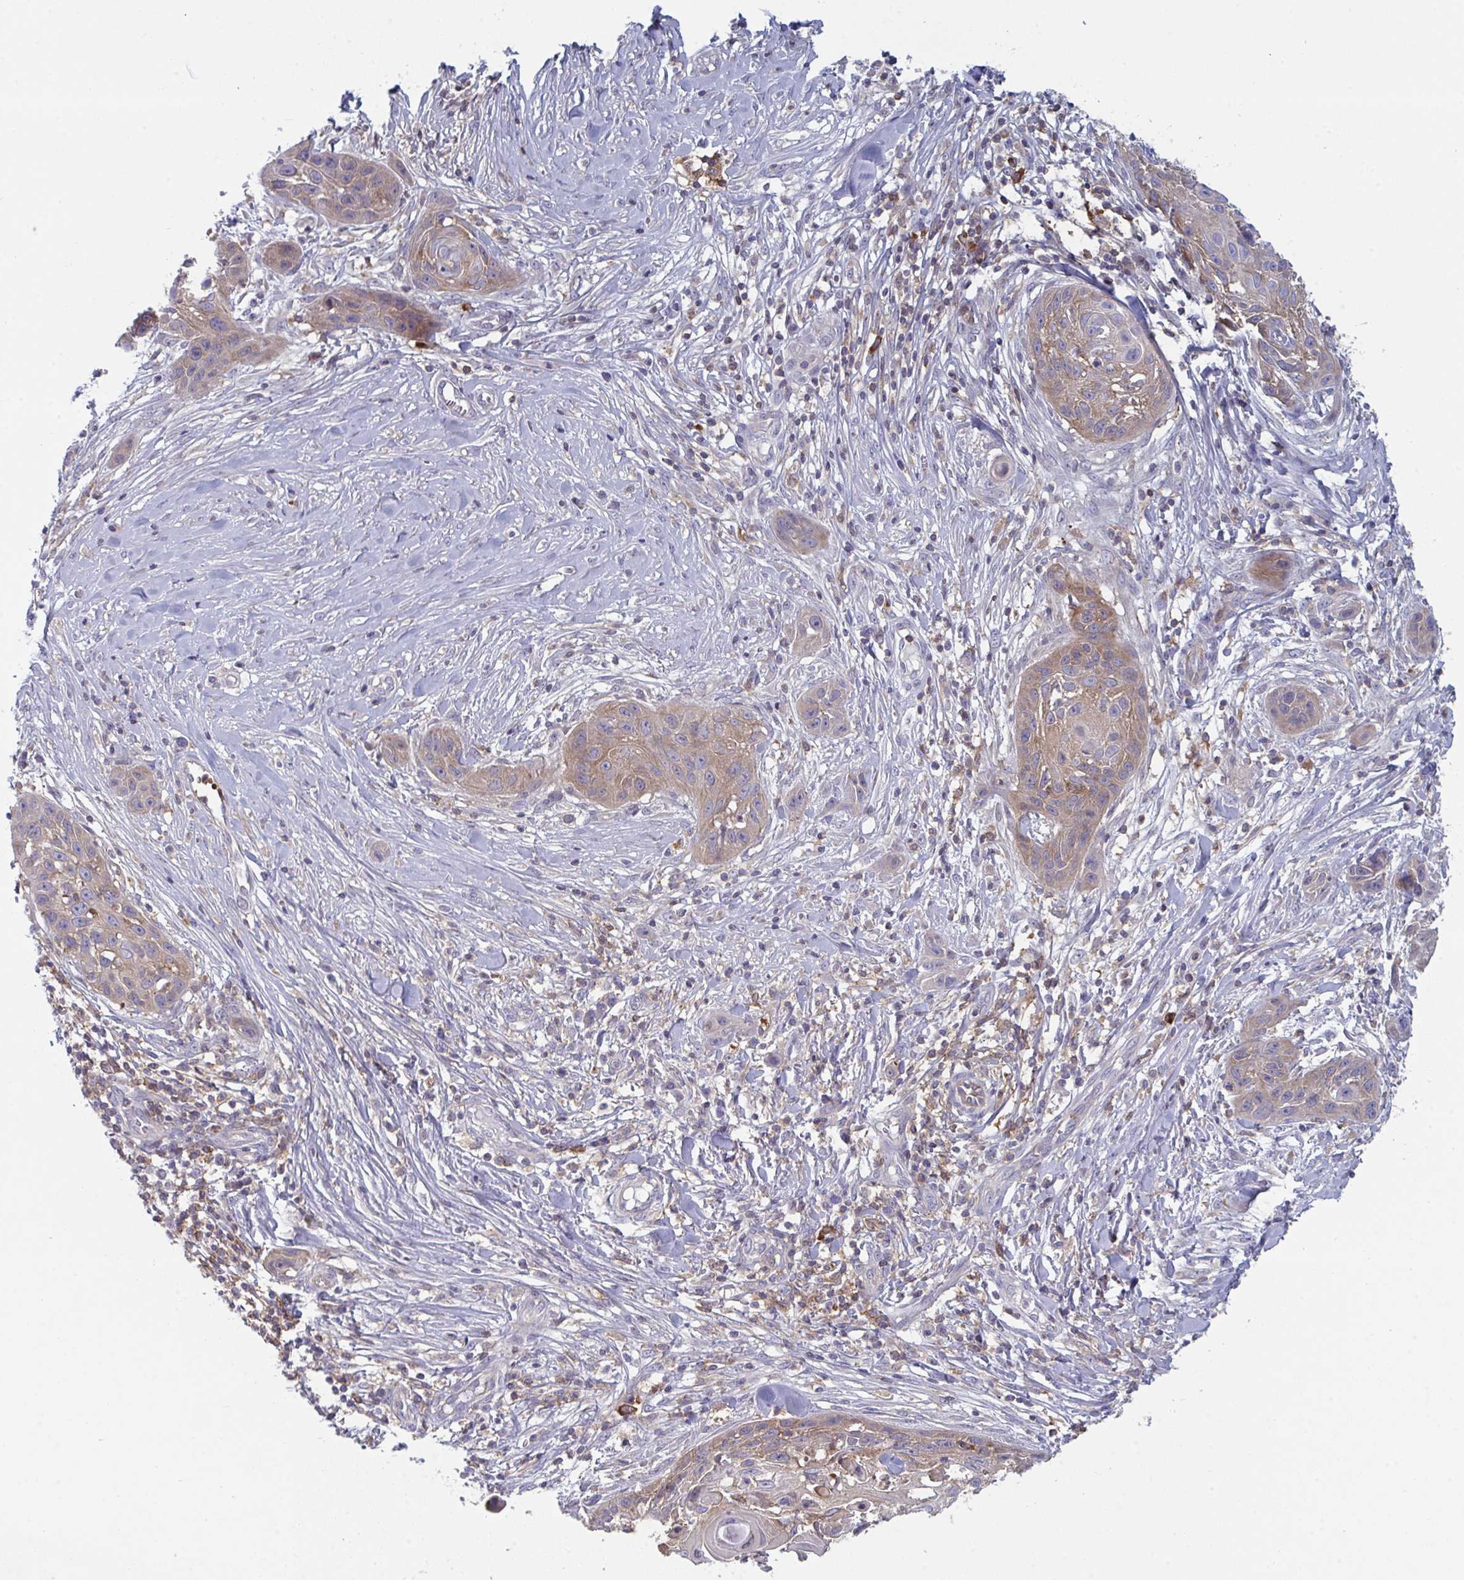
{"staining": {"intensity": "moderate", "quantity": "25%-75%", "location": "cytoplasmic/membranous"}, "tissue": "skin cancer", "cell_type": "Tumor cells", "image_type": "cancer", "snomed": [{"axis": "morphology", "description": "Squamous cell carcinoma, NOS"}, {"axis": "topography", "description": "Skin"}, {"axis": "topography", "description": "Vulva"}], "caption": "Protein analysis of skin cancer tissue demonstrates moderate cytoplasmic/membranous positivity in approximately 25%-75% of tumor cells.", "gene": "DISP2", "patient": {"sex": "female", "age": 83}}